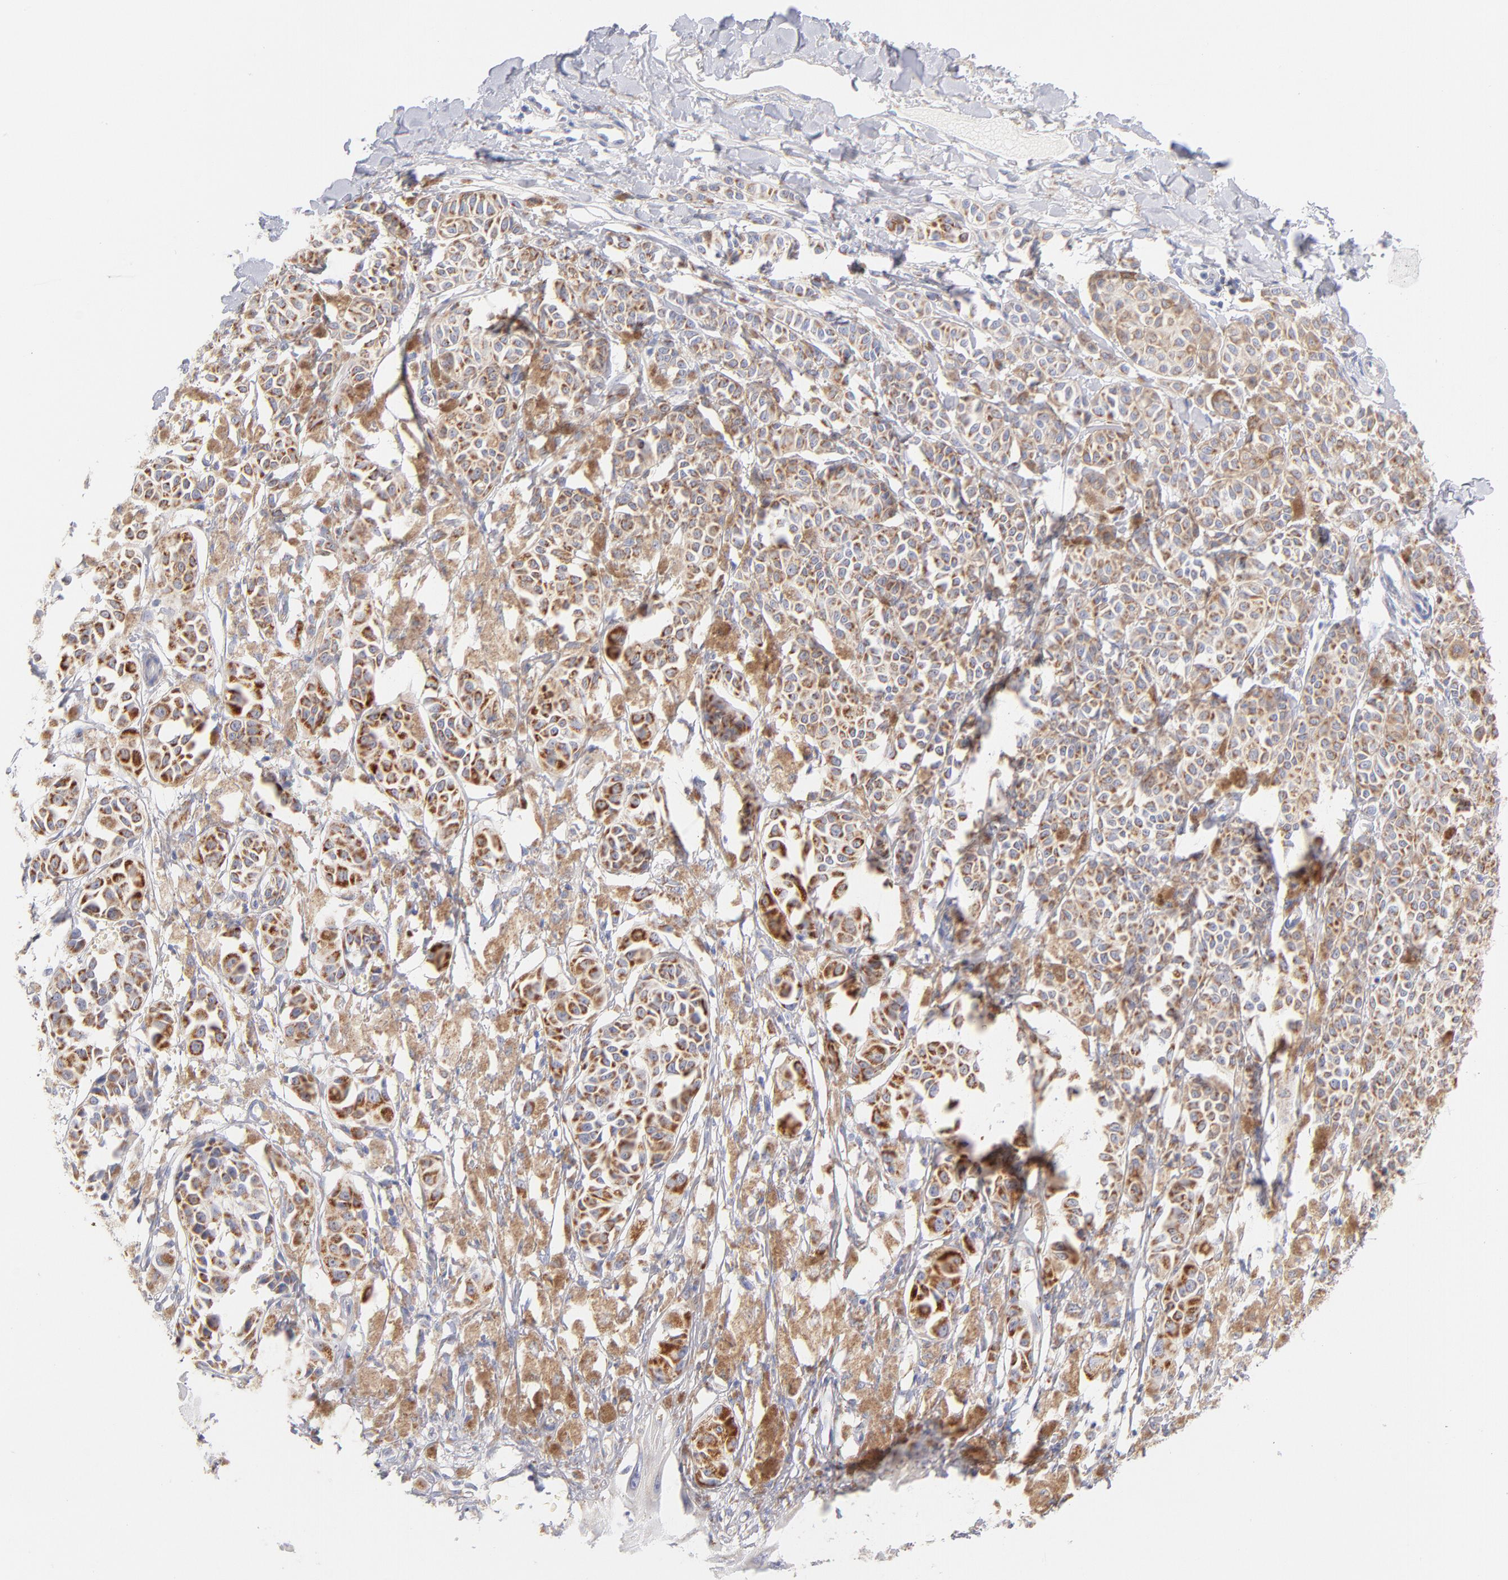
{"staining": {"intensity": "moderate", "quantity": ">75%", "location": "cytoplasmic/membranous"}, "tissue": "melanoma", "cell_type": "Tumor cells", "image_type": "cancer", "snomed": [{"axis": "morphology", "description": "Malignant melanoma, NOS"}, {"axis": "topography", "description": "Skin"}], "caption": "Protein staining of melanoma tissue reveals moderate cytoplasmic/membranous positivity in about >75% of tumor cells.", "gene": "AIFM1", "patient": {"sex": "male", "age": 76}}